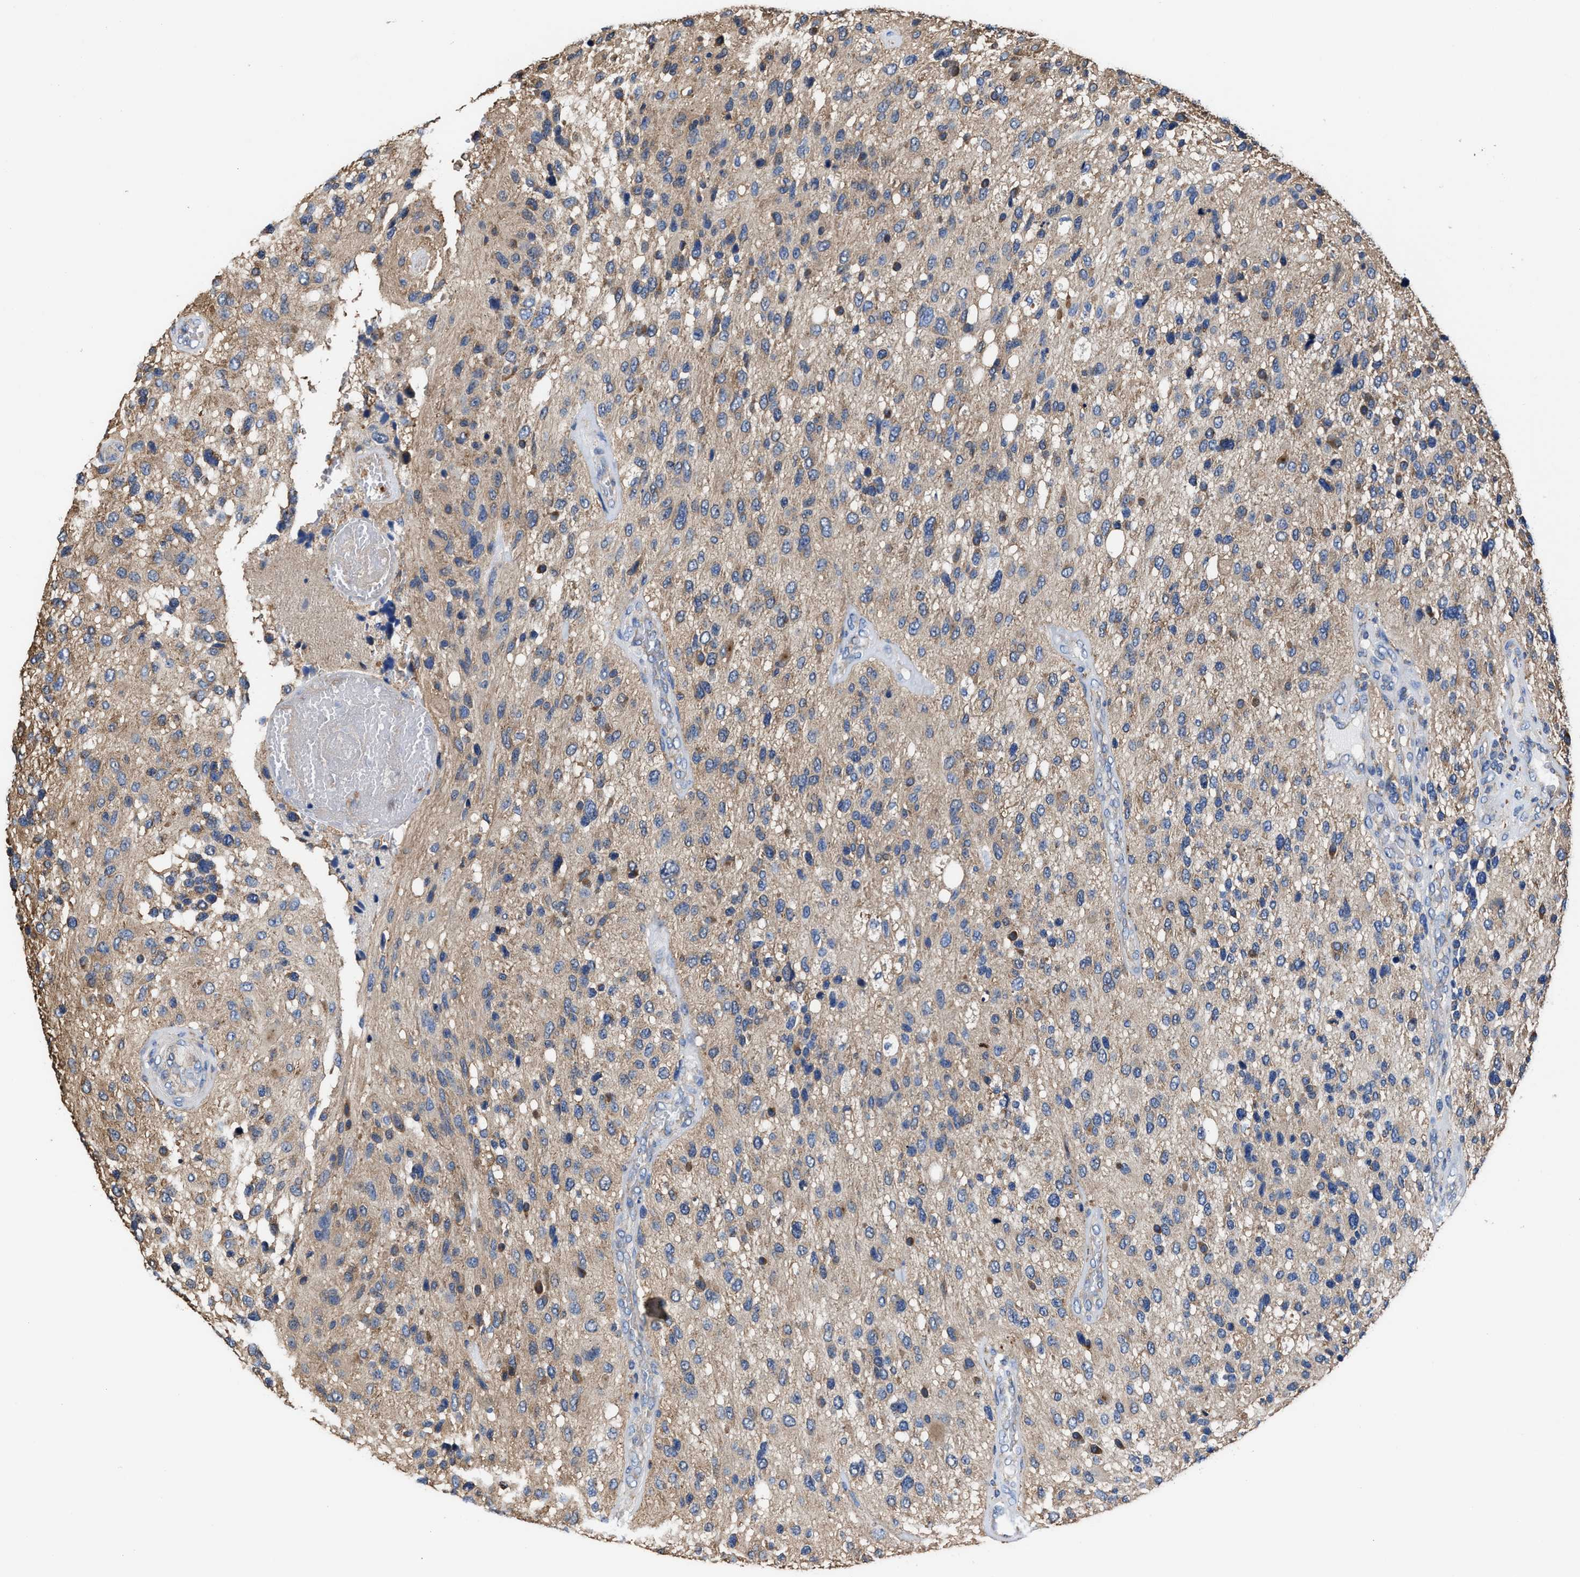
{"staining": {"intensity": "weak", "quantity": "25%-75%", "location": "cytoplasmic/membranous"}, "tissue": "glioma", "cell_type": "Tumor cells", "image_type": "cancer", "snomed": [{"axis": "morphology", "description": "Glioma, malignant, High grade"}, {"axis": "topography", "description": "Brain"}], "caption": "A brown stain labels weak cytoplasmic/membranous positivity of a protein in human glioma tumor cells.", "gene": "TMEM30A", "patient": {"sex": "female", "age": 58}}